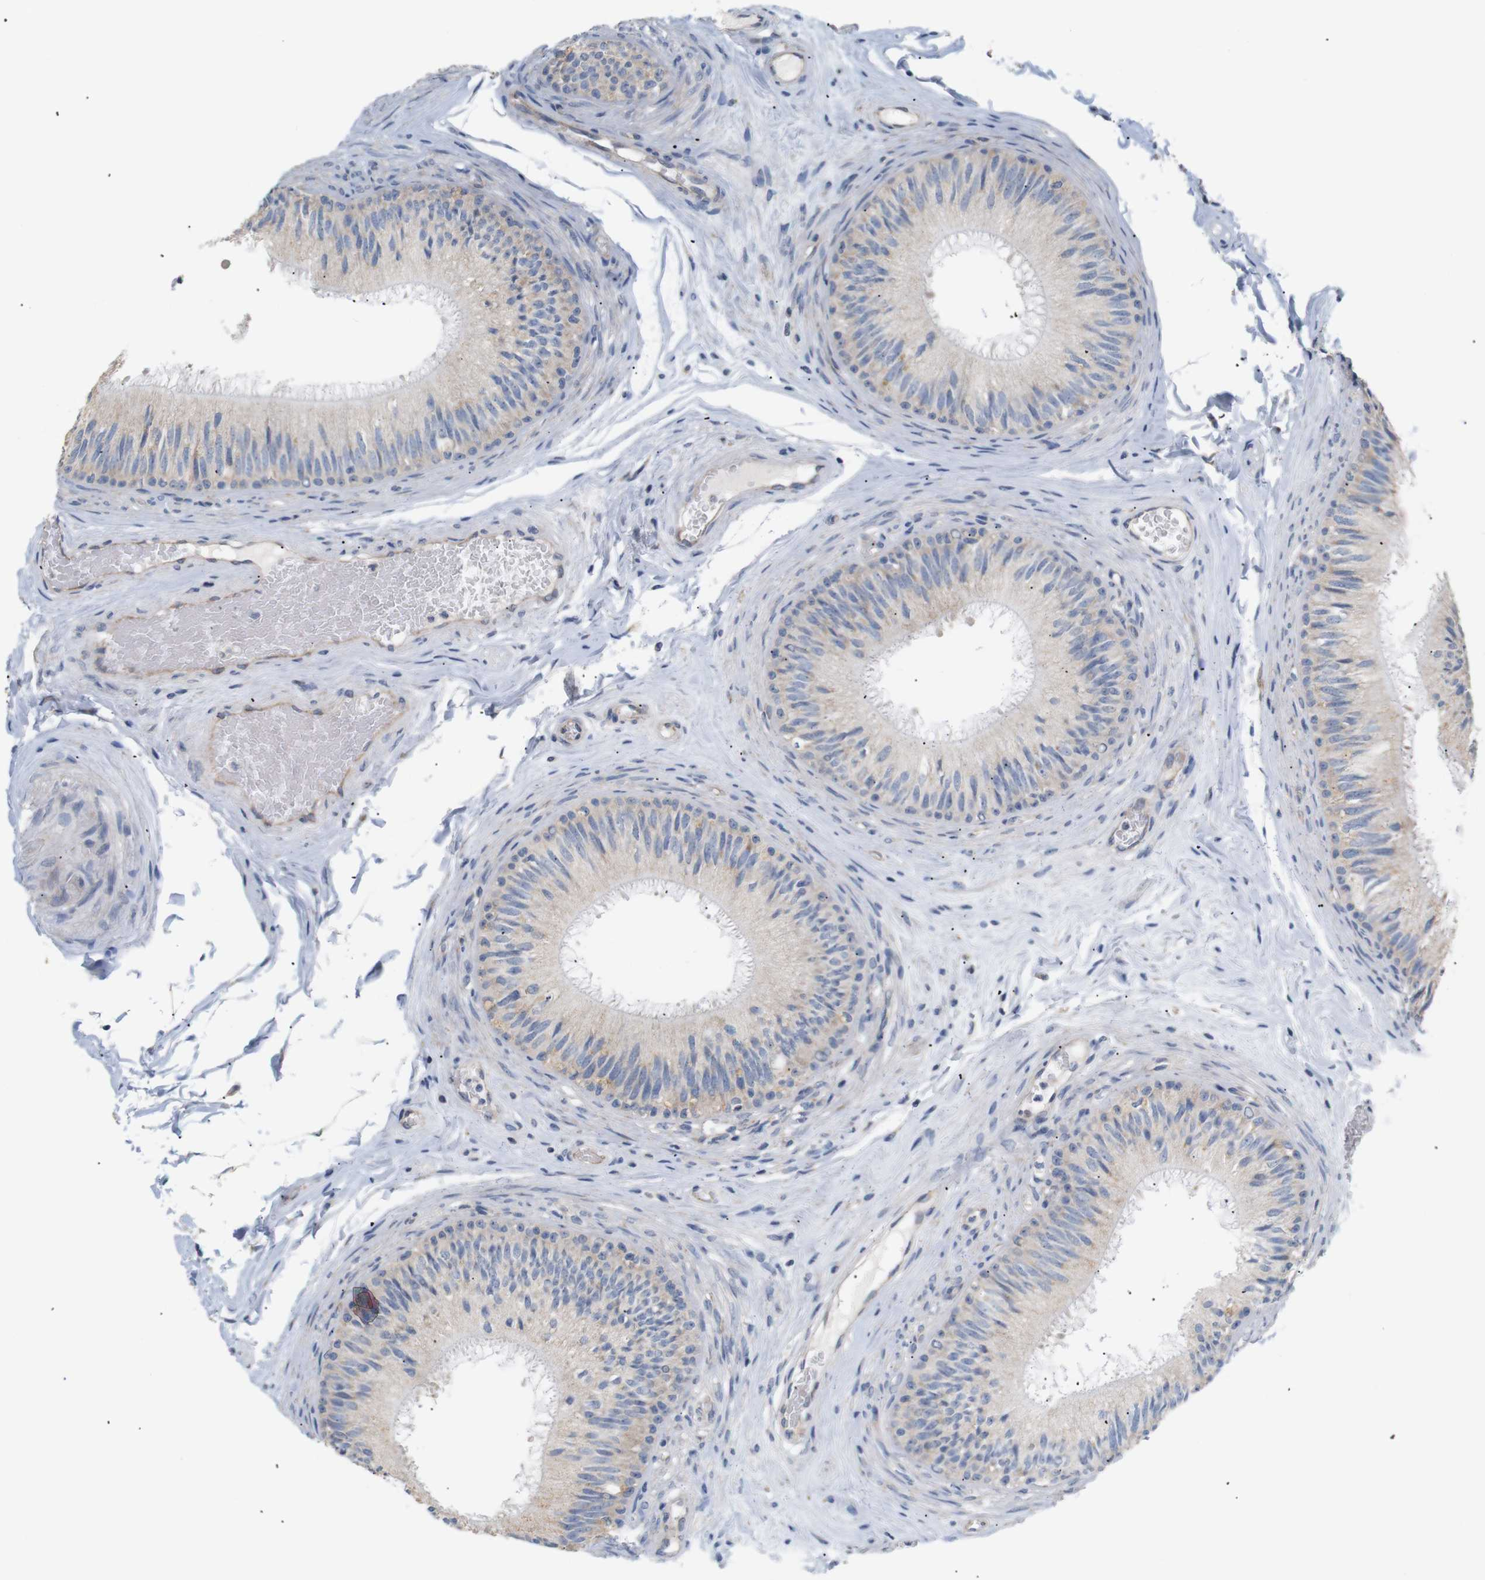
{"staining": {"intensity": "moderate", "quantity": ">75%", "location": "cytoplasmic/membranous"}, "tissue": "epididymis", "cell_type": "Glandular cells", "image_type": "normal", "snomed": [{"axis": "morphology", "description": "Normal tissue, NOS"}, {"axis": "topography", "description": "Testis"}, {"axis": "topography", "description": "Epididymis"}], "caption": "Immunohistochemistry (IHC) of benign human epididymis exhibits medium levels of moderate cytoplasmic/membranous staining in about >75% of glandular cells. Immunohistochemistry stains the protein of interest in brown and the nuclei are stained blue.", "gene": "TRIM5", "patient": {"sex": "male", "age": 36}}